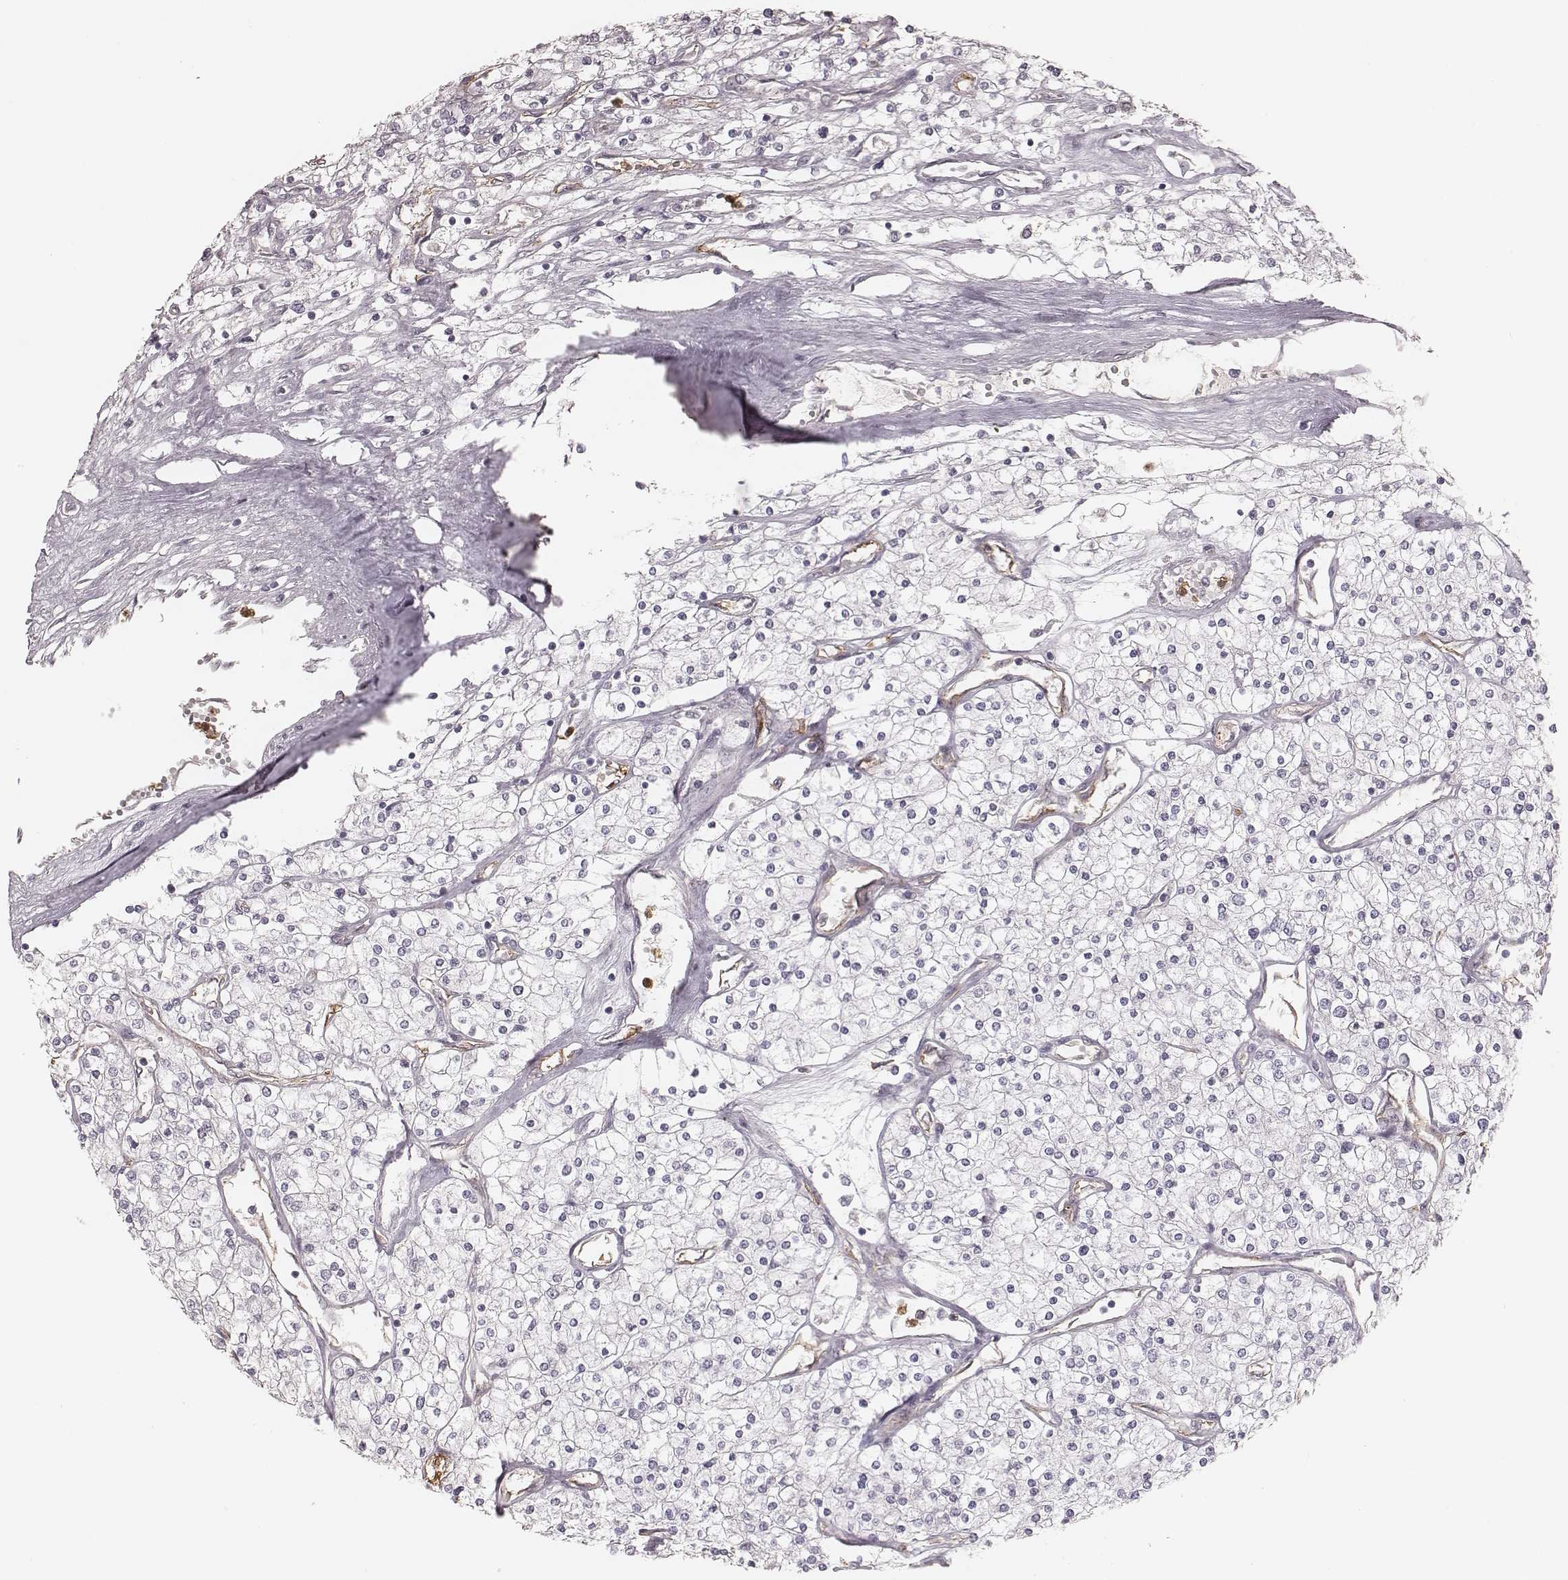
{"staining": {"intensity": "negative", "quantity": "none", "location": "none"}, "tissue": "renal cancer", "cell_type": "Tumor cells", "image_type": "cancer", "snomed": [{"axis": "morphology", "description": "Adenocarcinoma, NOS"}, {"axis": "topography", "description": "Kidney"}], "caption": "Tumor cells are negative for brown protein staining in adenocarcinoma (renal).", "gene": "KITLG", "patient": {"sex": "male", "age": 80}}